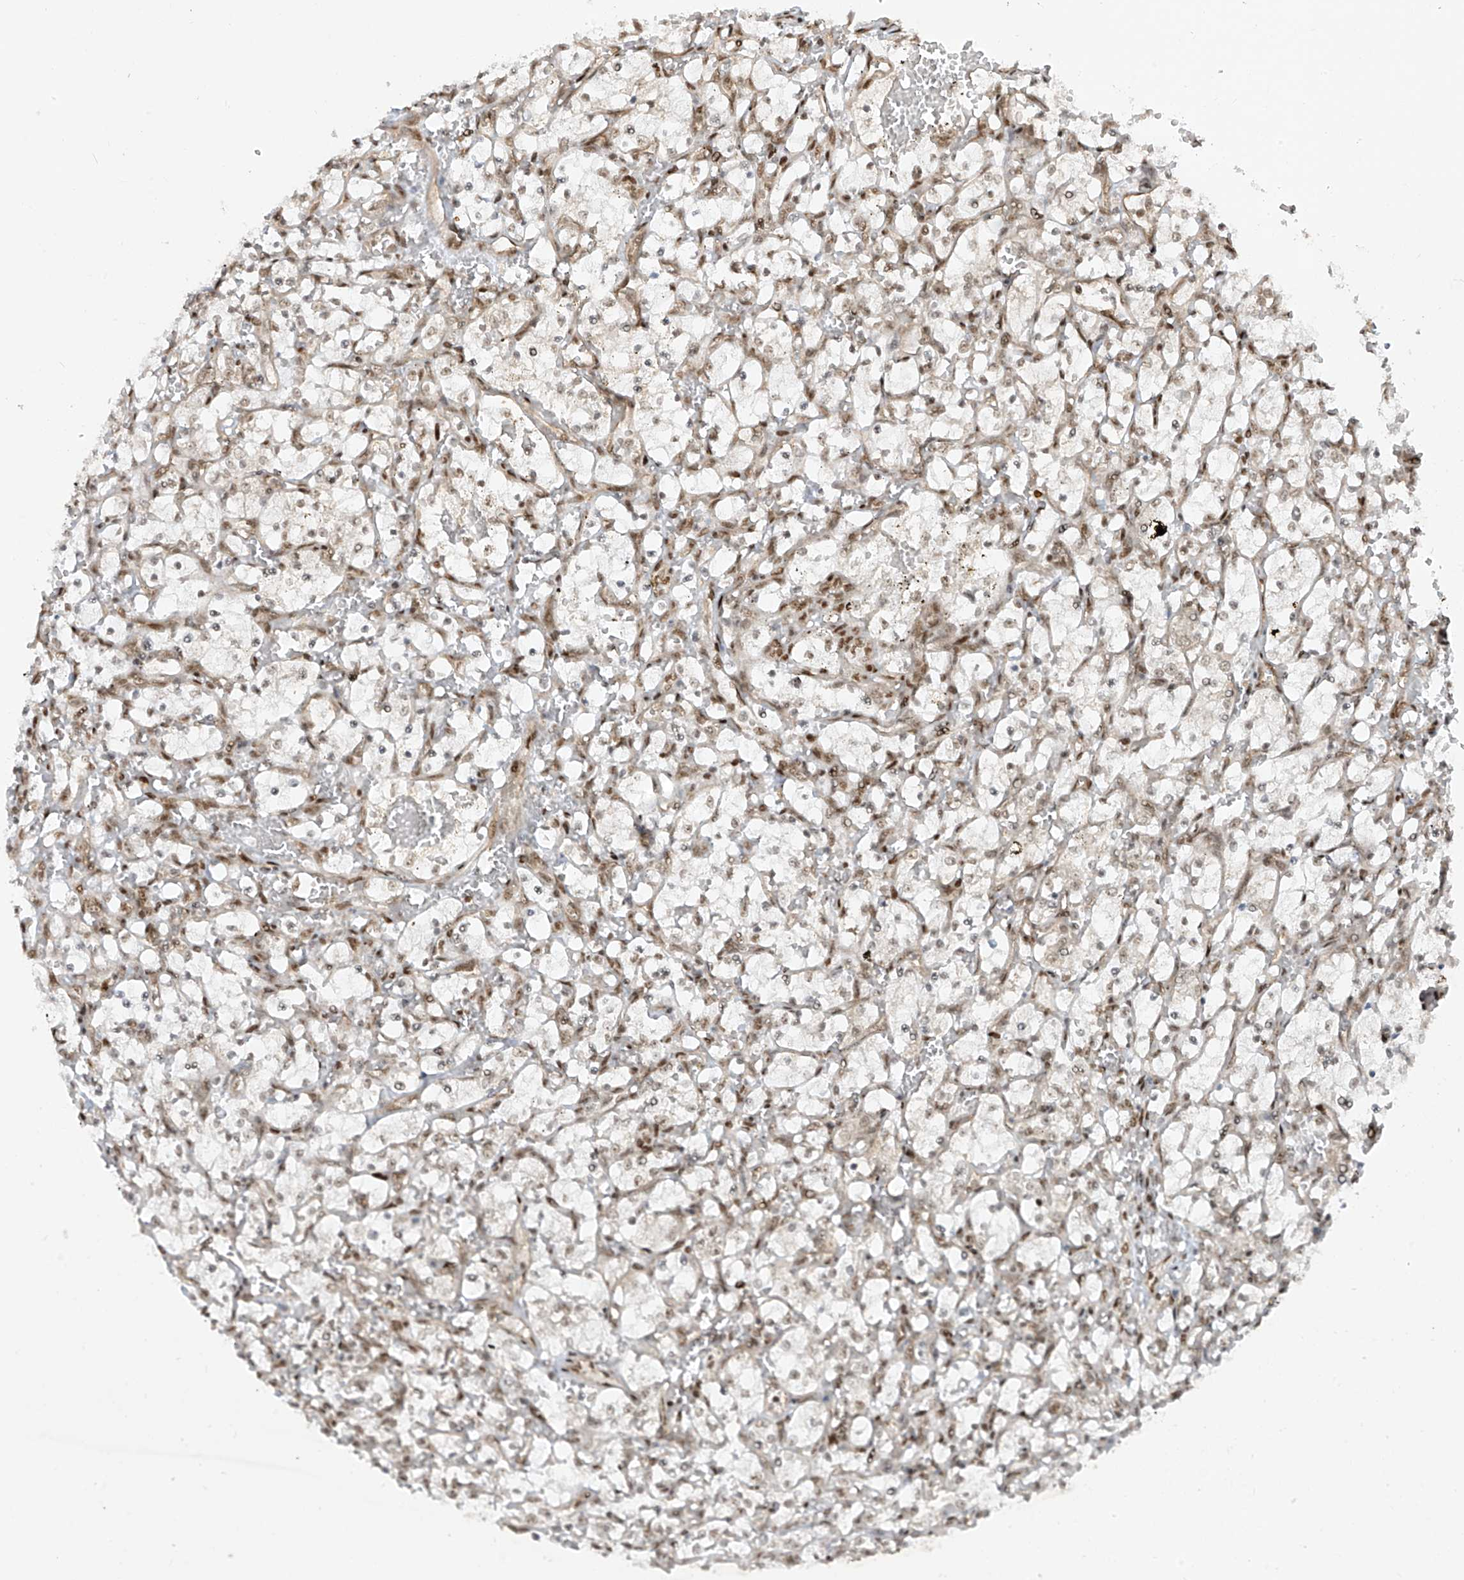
{"staining": {"intensity": "negative", "quantity": "none", "location": "none"}, "tissue": "renal cancer", "cell_type": "Tumor cells", "image_type": "cancer", "snomed": [{"axis": "morphology", "description": "Adenocarcinoma, NOS"}, {"axis": "topography", "description": "Kidney"}], "caption": "Image shows no significant protein positivity in tumor cells of renal cancer.", "gene": "ARHGEF3", "patient": {"sex": "female", "age": 69}}